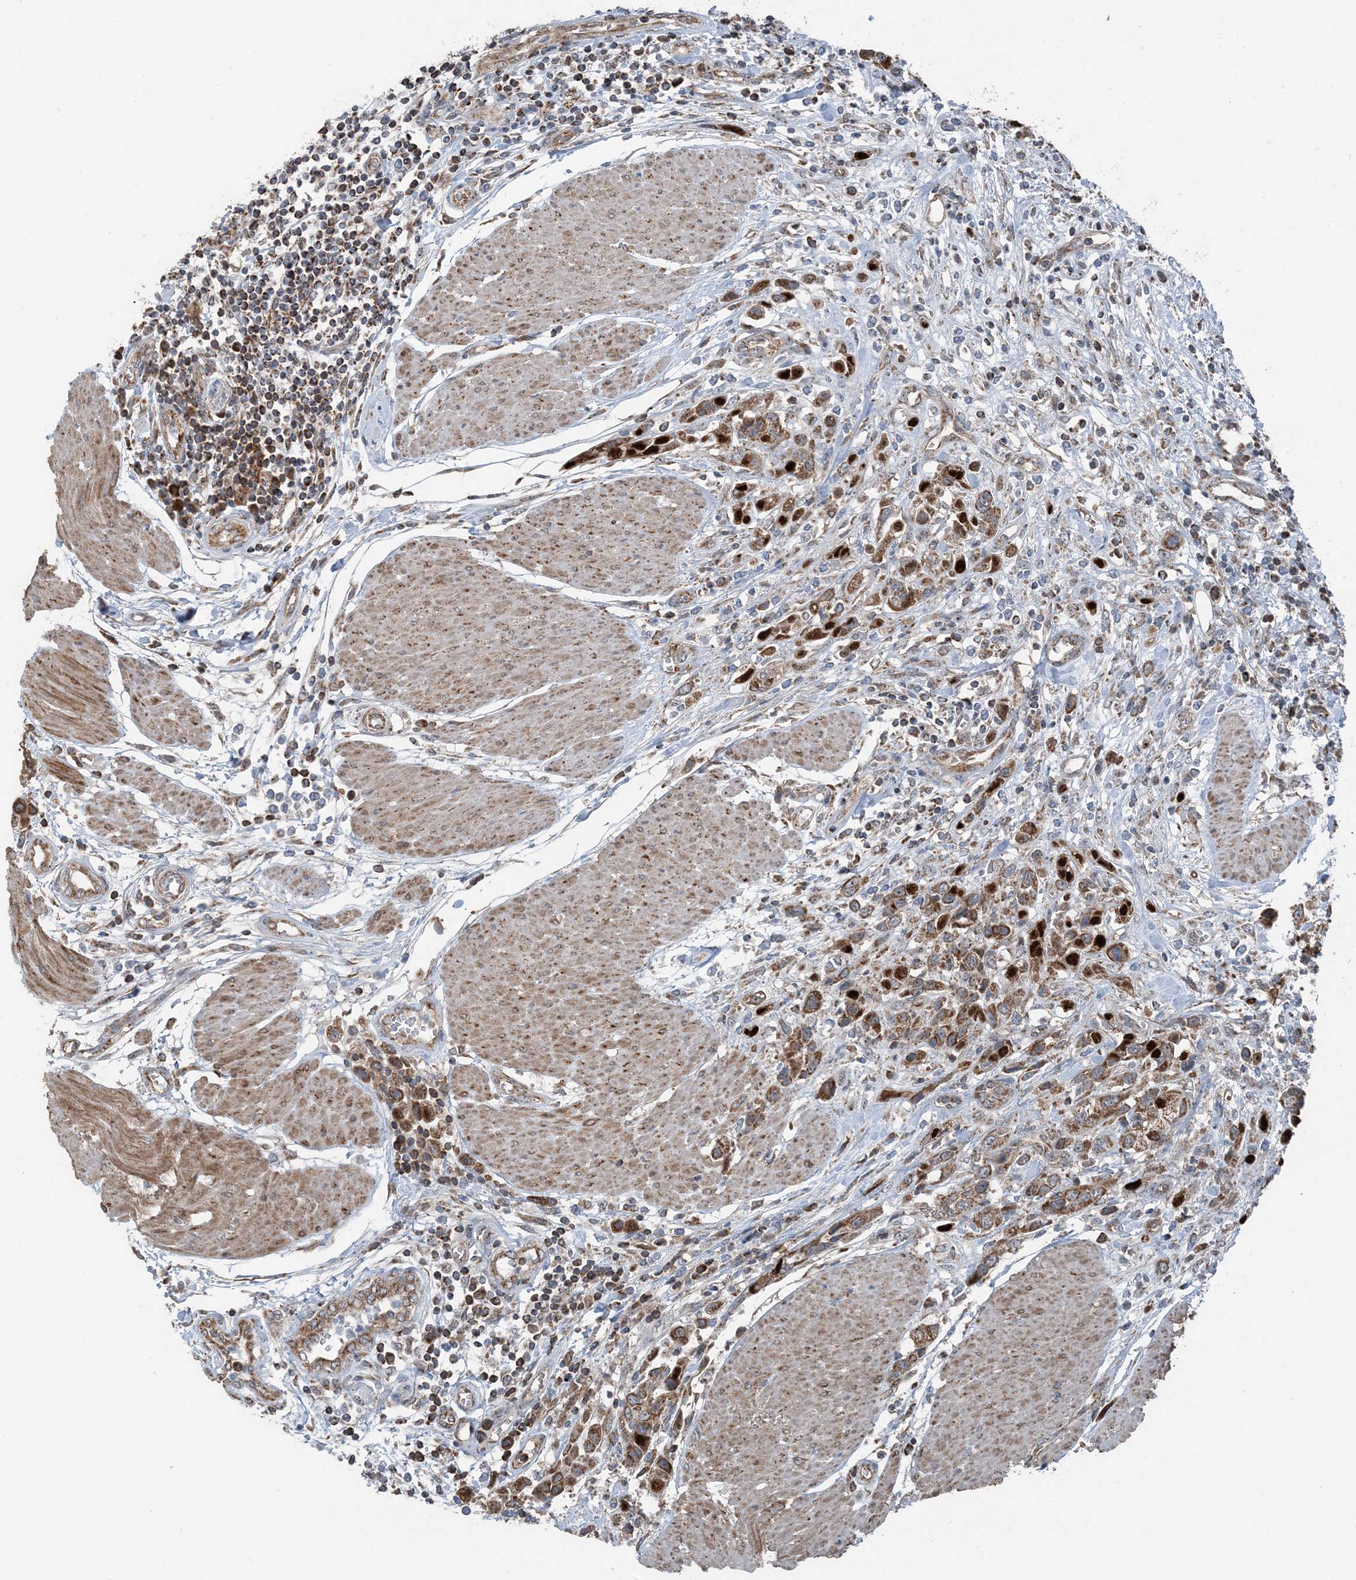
{"staining": {"intensity": "moderate", "quantity": ">75%", "location": "cytoplasmic/membranous"}, "tissue": "urothelial cancer", "cell_type": "Tumor cells", "image_type": "cancer", "snomed": [{"axis": "morphology", "description": "Urothelial carcinoma, High grade"}, {"axis": "topography", "description": "Urinary bladder"}], "caption": "Urothelial carcinoma (high-grade) was stained to show a protein in brown. There is medium levels of moderate cytoplasmic/membranous expression in approximately >75% of tumor cells.", "gene": "PILRB", "patient": {"sex": "male", "age": 50}}